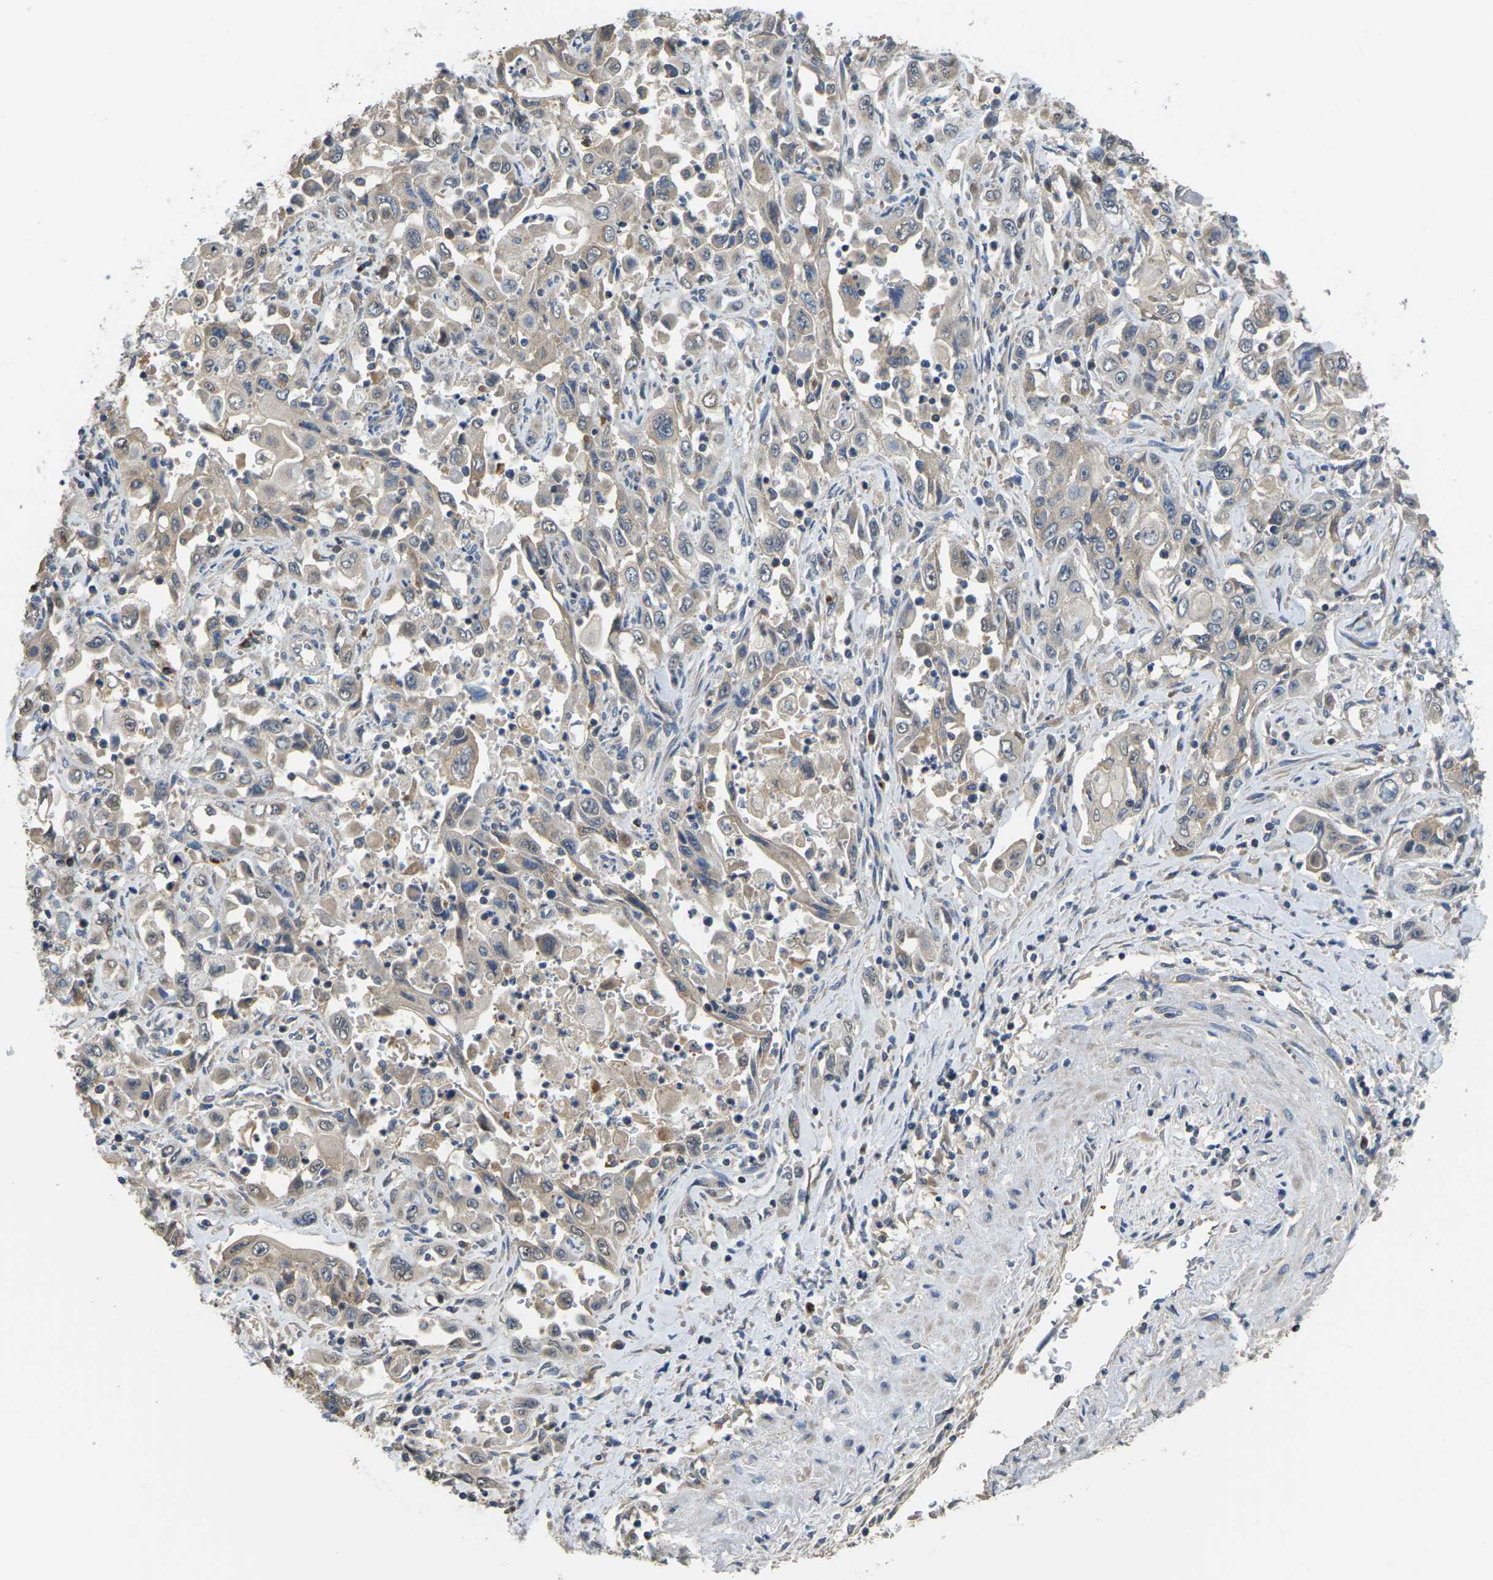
{"staining": {"intensity": "weak", "quantity": ">75%", "location": "cytoplasmic/membranous"}, "tissue": "pancreatic cancer", "cell_type": "Tumor cells", "image_type": "cancer", "snomed": [{"axis": "morphology", "description": "Adenocarcinoma, NOS"}, {"axis": "topography", "description": "Pancreas"}], "caption": "Pancreatic adenocarcinoma stained with a protein marker displays weak staining in tumor cells.", "gene": "TMCC2", "patient": {"sex": "male", "age": 70}}